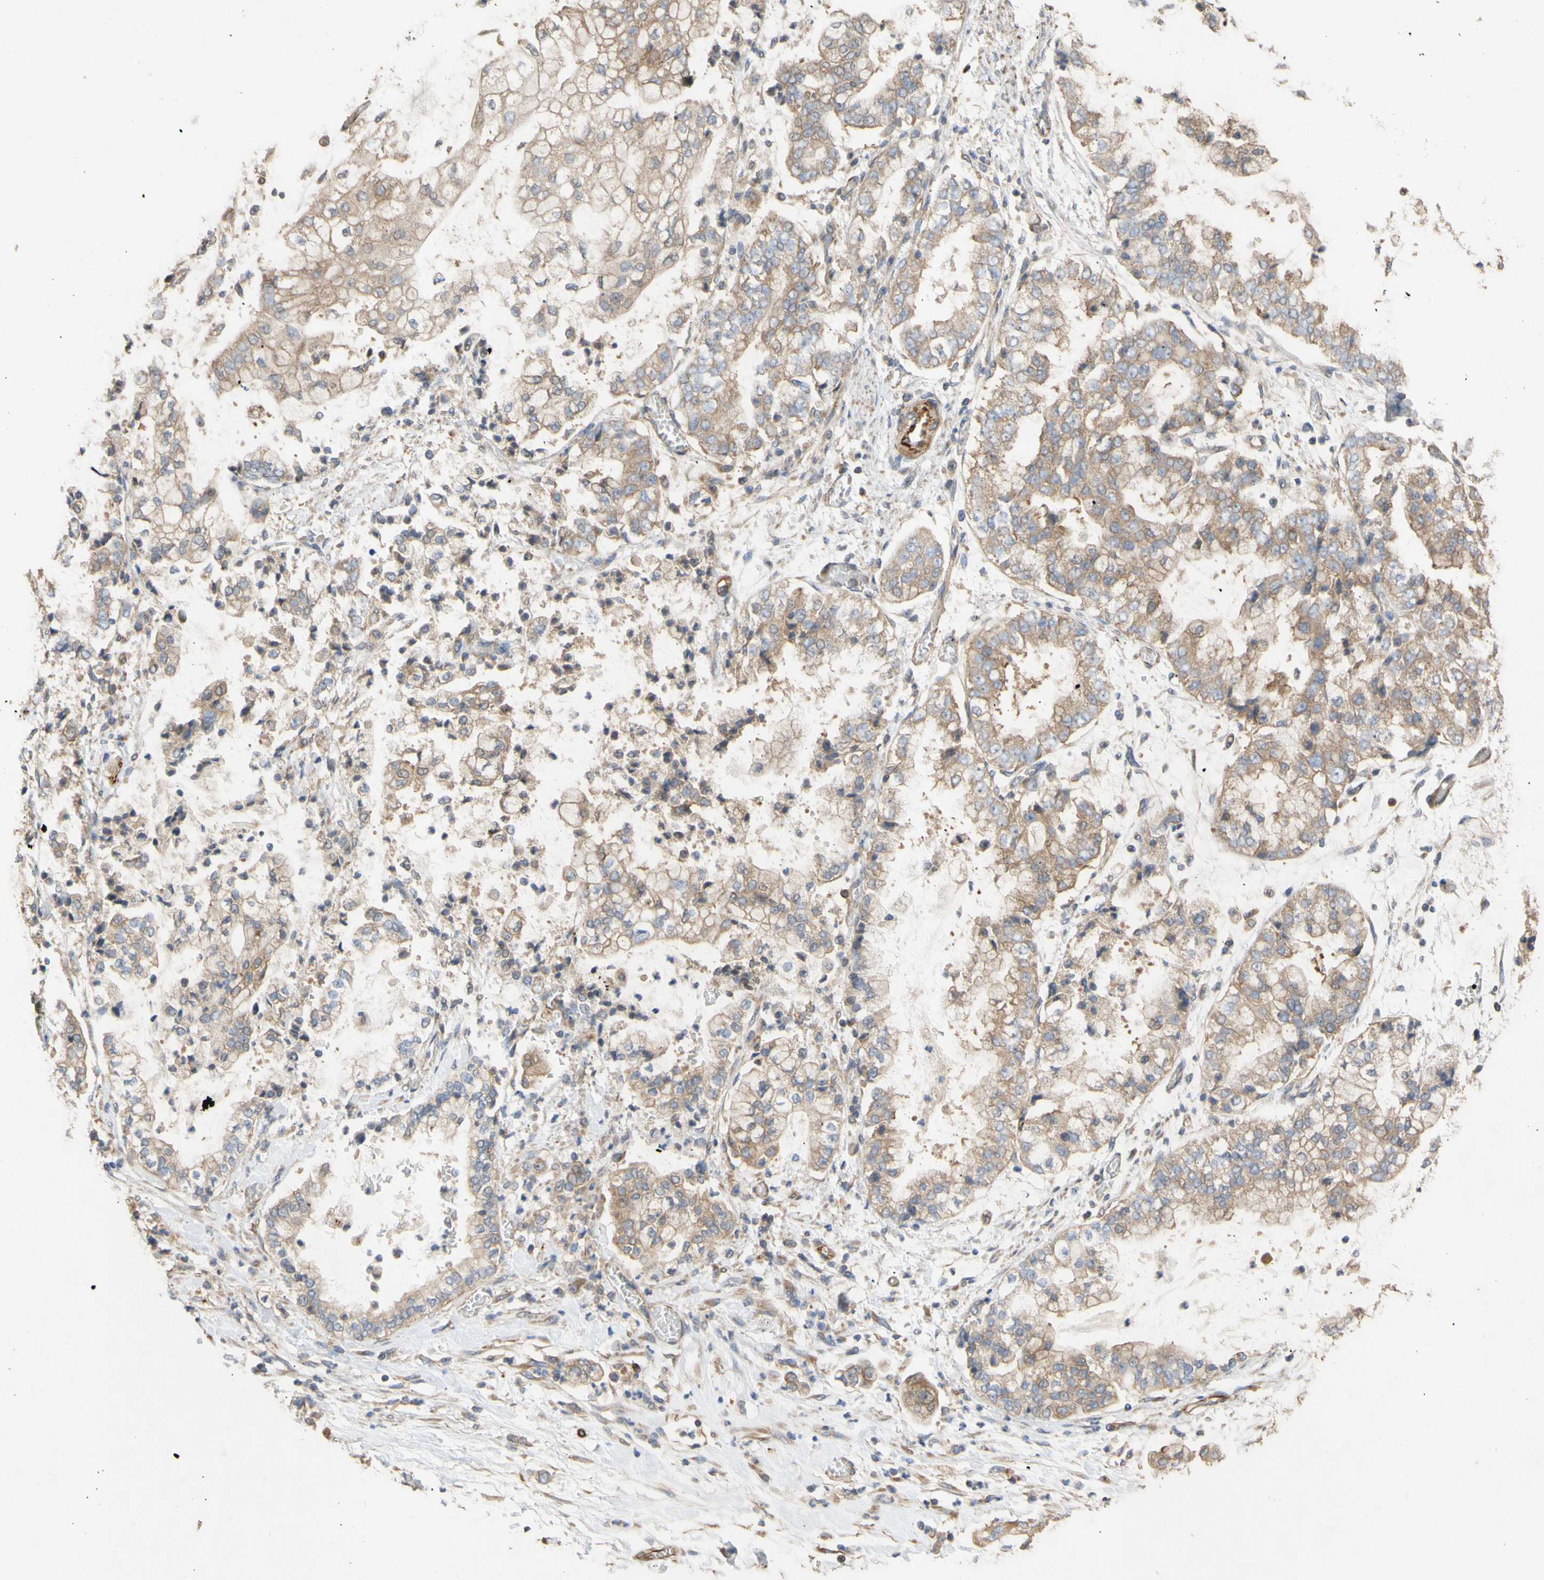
{"staining": {"intensity": "weak", "quantity": ">75%", "location": "cytoplasmic/membranous"}, "tissue": "stomach cancer", "cell_type": "Tumor cells", "image_type": "cancer", "snomed": [{"axis": "morphology", "description": "Adenocarcinoma, NOS"}, {"axis": "topography", "description": "Stomach"}], "caption": "IHC image of human stomach adenocarcinoma stained for a protein (brown), which reveals low levels of weak cytoplasmic/membranous staining in about >75% of tumor cells.", "gene": "EIF2S3", "patient": {"sex": "male", "age": 76}}